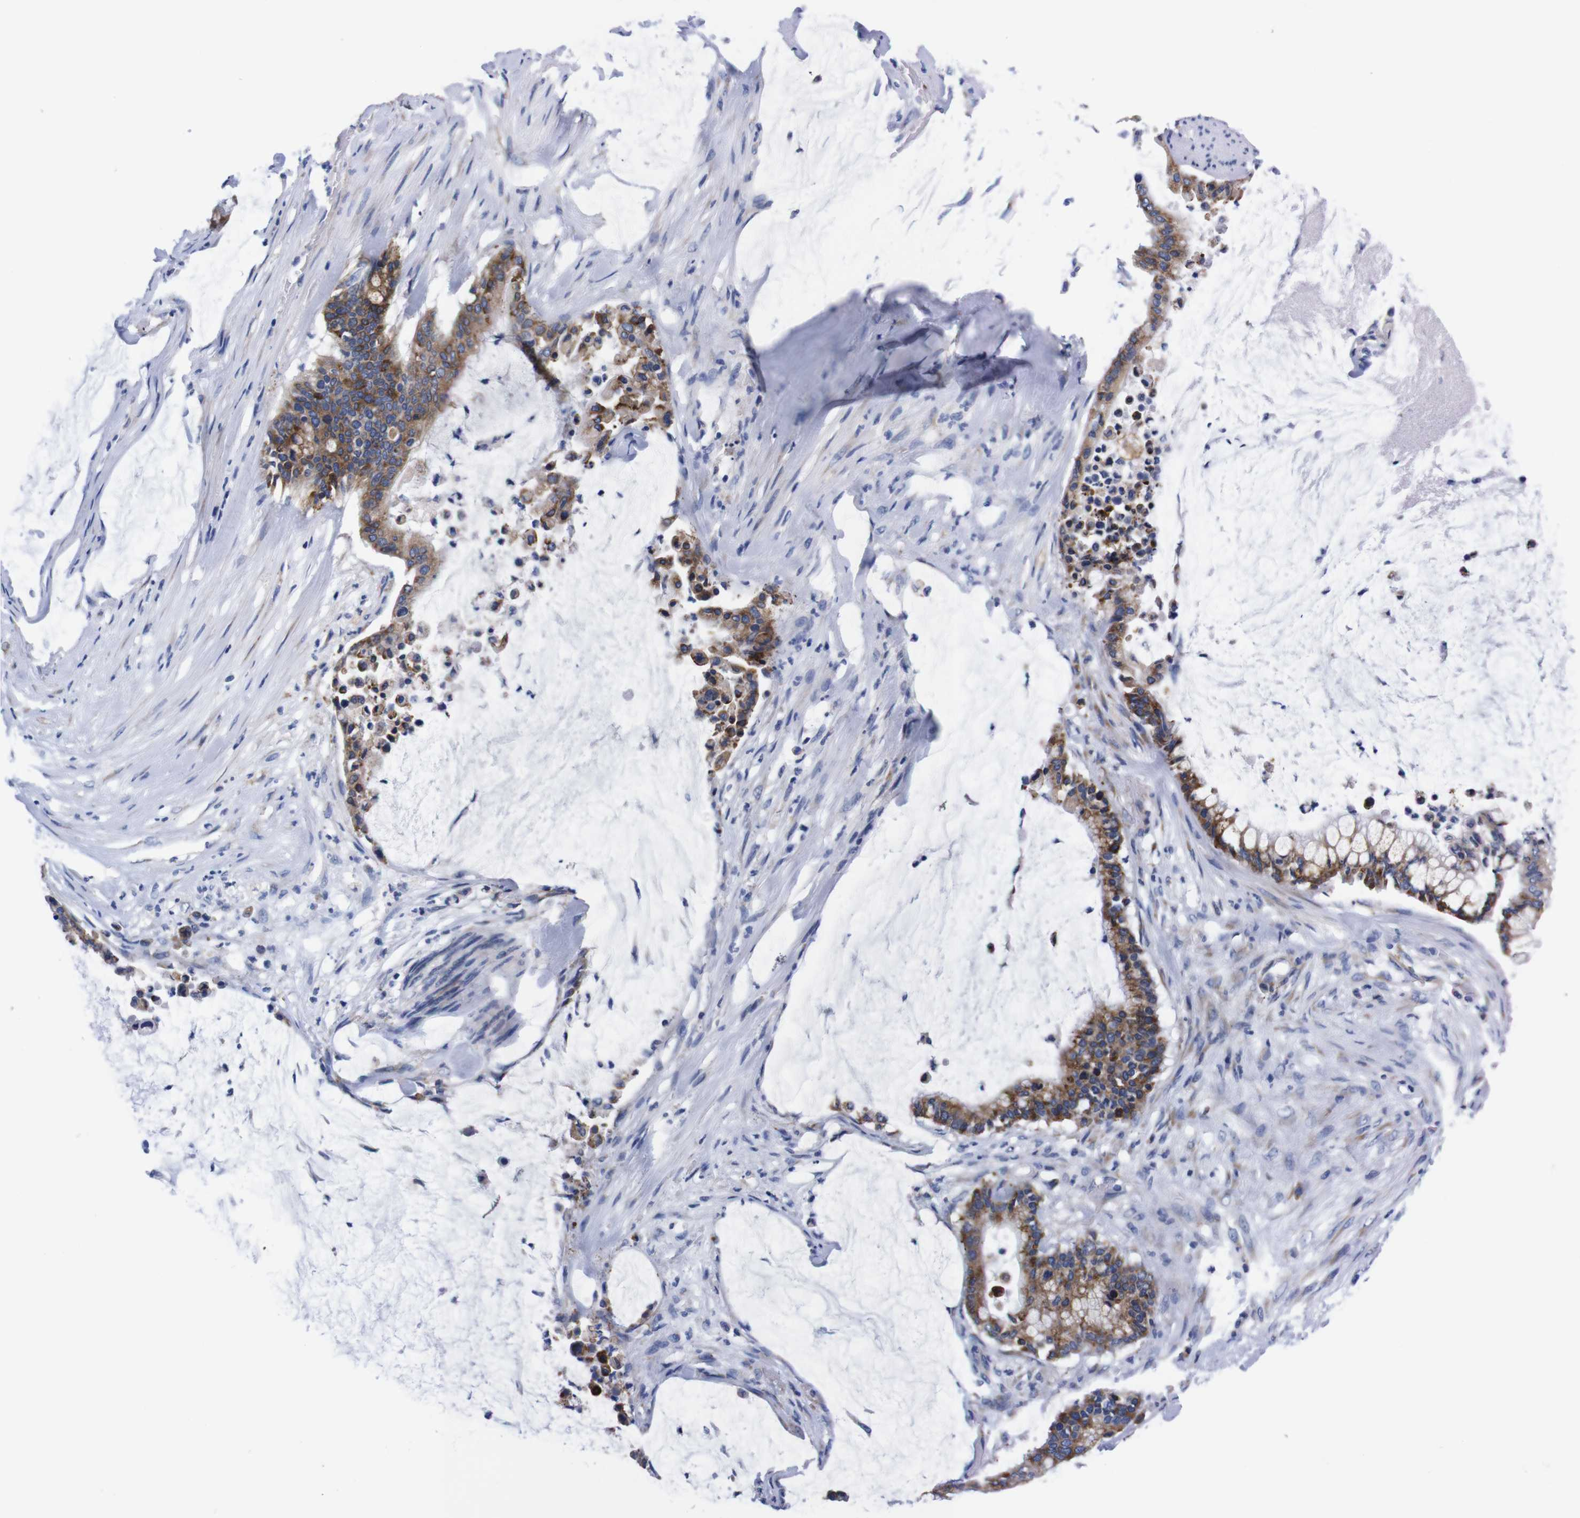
{"staining": {"intensity": "moderate", "quantity": "25%-75%", "location": "cytoplasmic/membranous"}, "tissue": "pancreatic cancer", "cell_type": "Tumor cells", "image_type": "cancer", "snomed": [{"axis": "morphology", "description": "Adenocarcinoma, NOS"}, {"axis": "topography", "description": "Pancreas"}], "caption": "Human adenocarcinoma (pancreatic) stained with a brown dye displays moderate cytoplasmic/membranous positive staining in about 25%-75% of tumor cells.", "gene": "NEBL", "patient": {"sex": "male", "age": 41}}